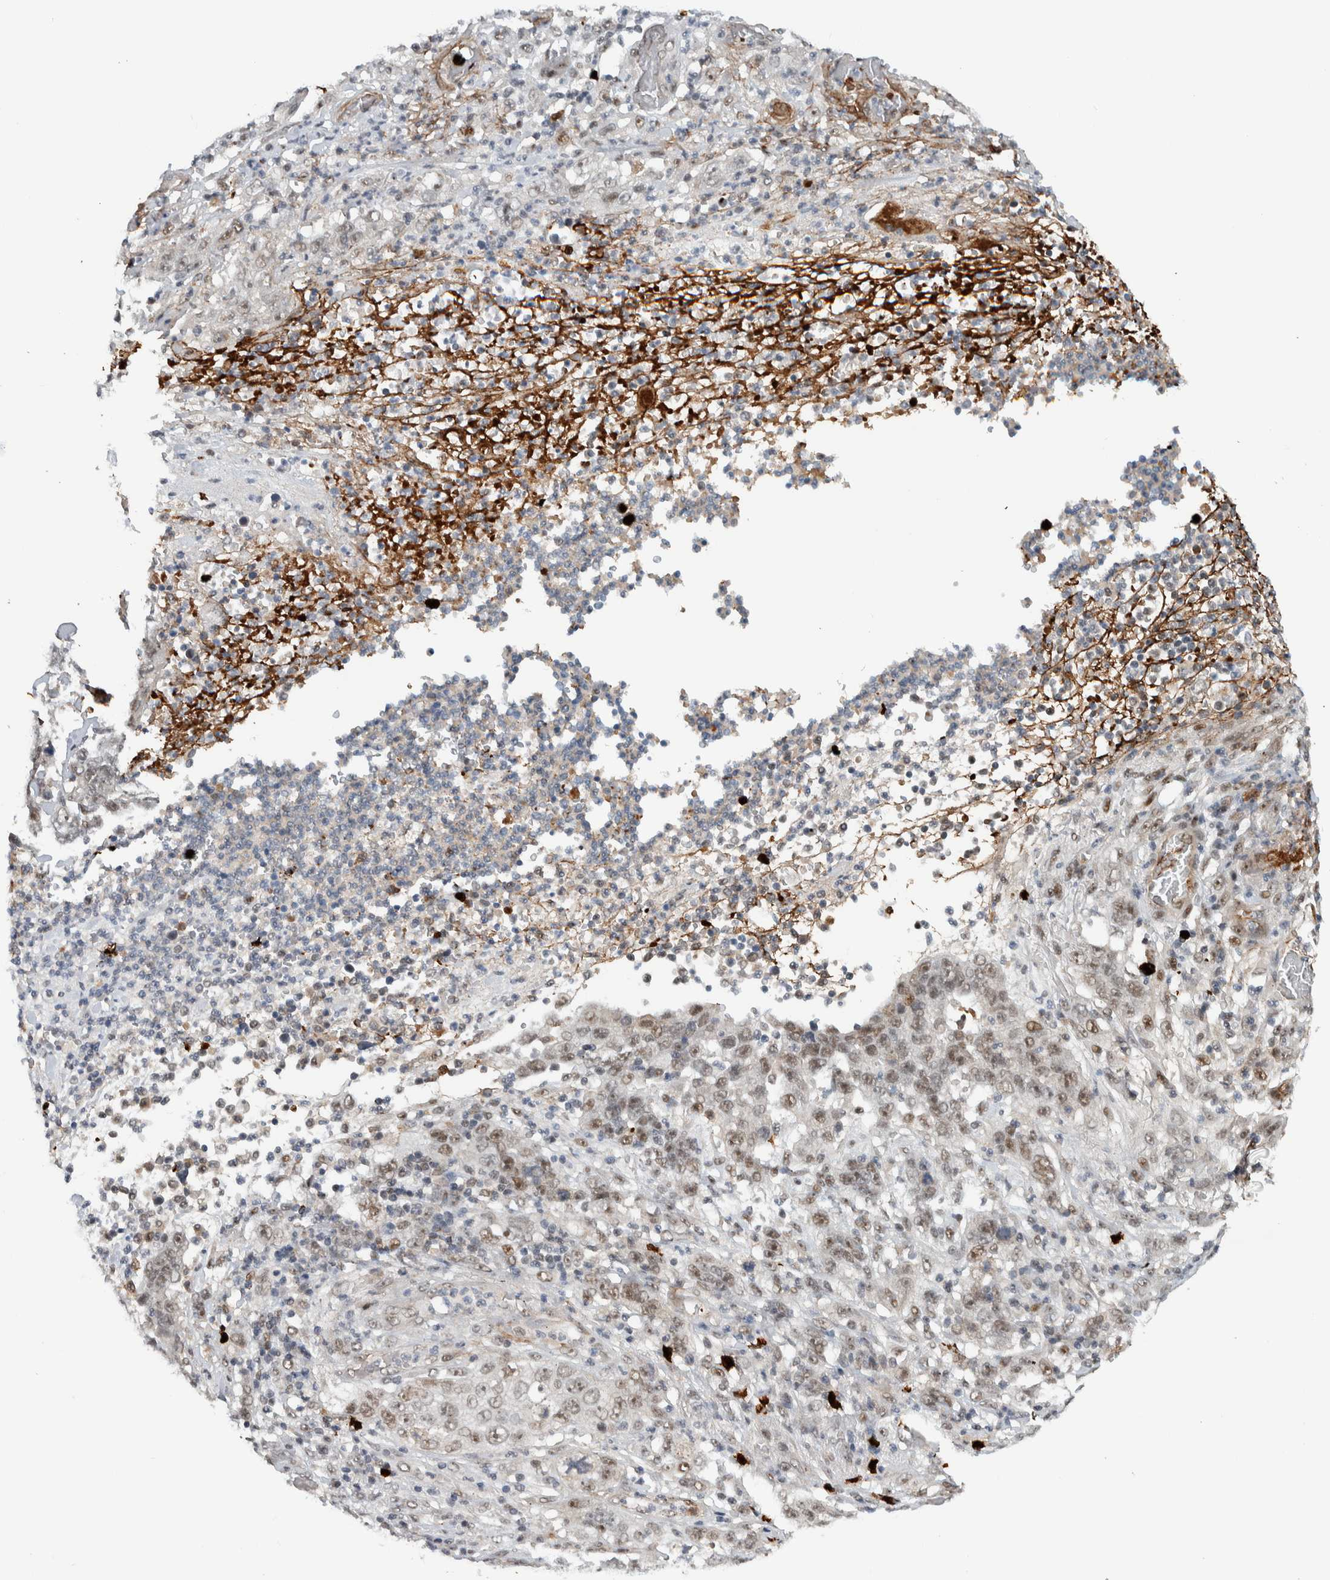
{"staining": {"intensity": "weak", "quantity": ">75%", "location": "nuclear"}, "tissue": "stomach cancer", "cell_type": "Tumor cells", "image_type": "cancer", "snomed": [{"axis": "morphology", "description": "Adenocarcinoma, NOS"}, {"axis": "topography", "description": "Stomach"}], "caption": "A high-resolution image shows immunohistochemistry staining of stomach cancer, which exhibits weak nuclear expression in about >75% of tumor cells.", "gene": "ZFP91", "patient": {"sex": "male", "age": 48}}